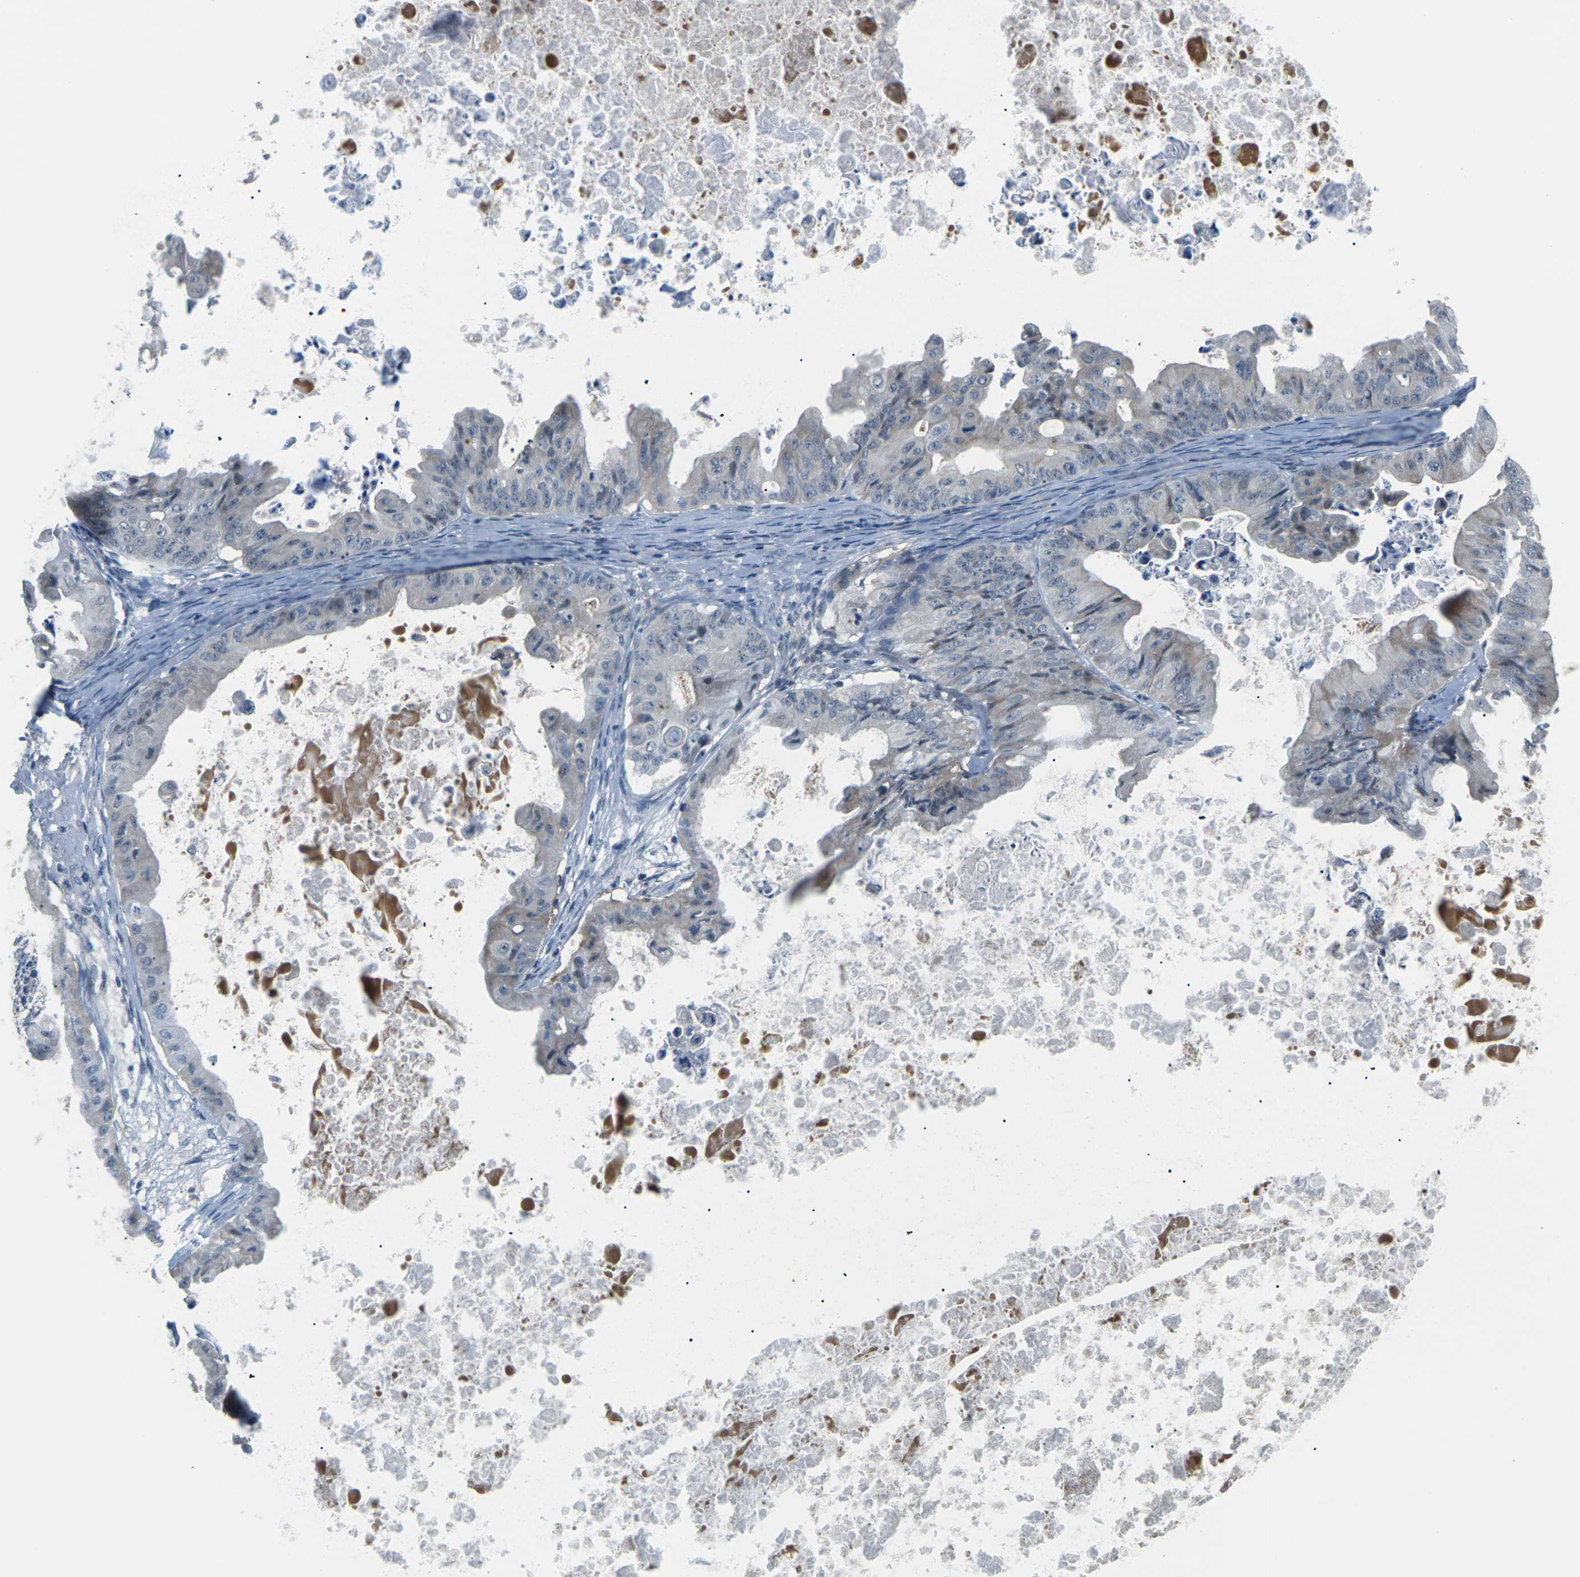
{"staining": {"intensity": "negative", "quantity": "none", "location": "none"}, "tissue": "ovarian cancer", "cell_type": "Tumor cells", "image_type": "cancer", "snomed": [{"axis": "morphology", "description": "Cystadenocarcinoma, mucinous, NOS"}, {"axis": "topography", "description": "Ovary"}], "caption": "Human ovarian cancer (mucinous cystadenocarcinoma) stained for a protein using immunohistochemistry demonstrates no staining in tumor cells.", "gene": "SLC13A3", "patient": {"sex": "female", "age": 37}}